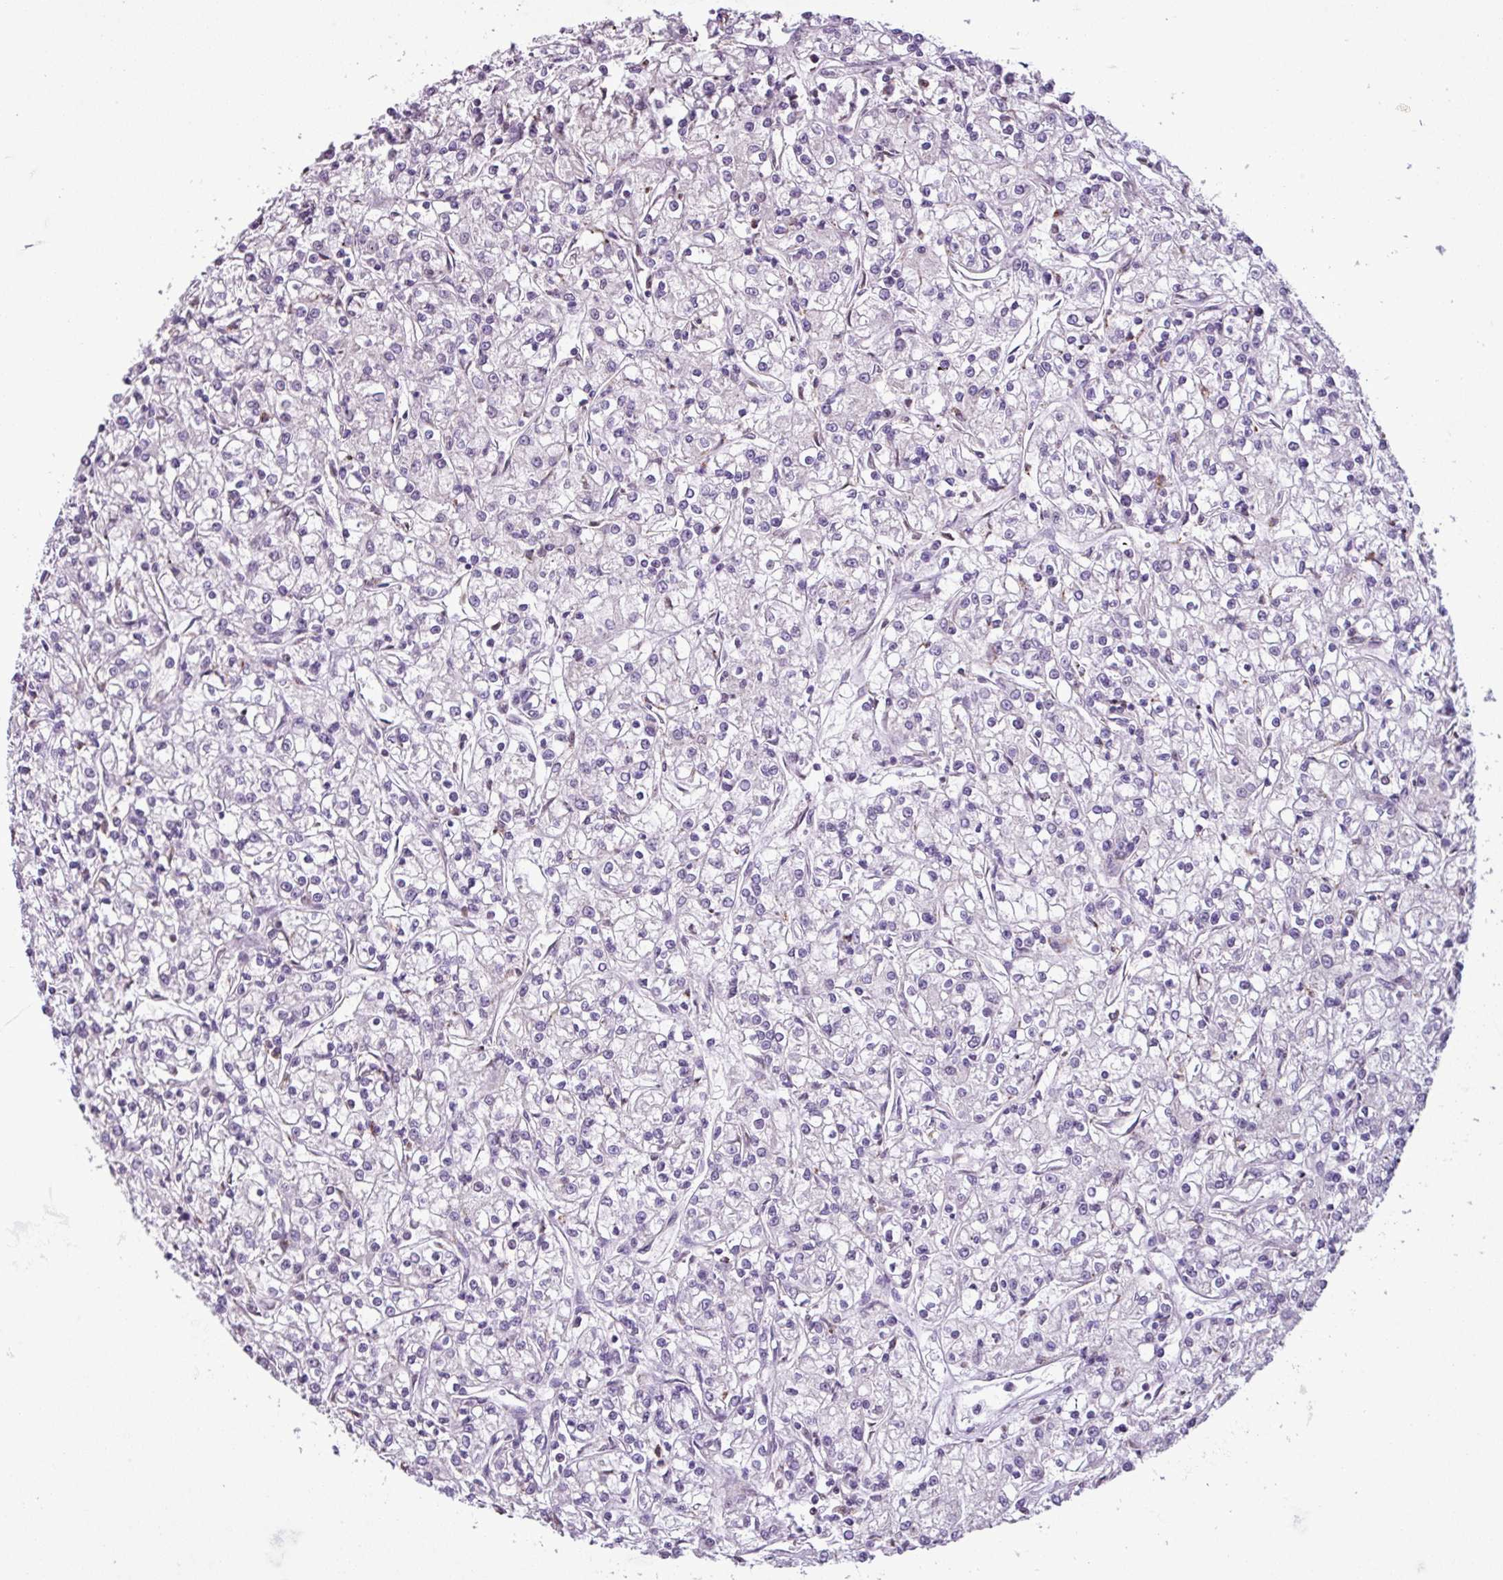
{"staining": {"intensity": "negative", "quantity": "none", "location": "none"}, "tissue": "renal cancer", "cell_type": "Tumor cells", "image_type": "cancer", "snomed": [{"axis": "morphology", "description": "Adenocarcinoma, NOS"}, {"axis": "topography", "description": "Kidney"}], "caption": "Tumor cells show no significant protein expression in renal cancer.", "gene": "ZNF667", "patient": {"sex": "female", "age": 59}}